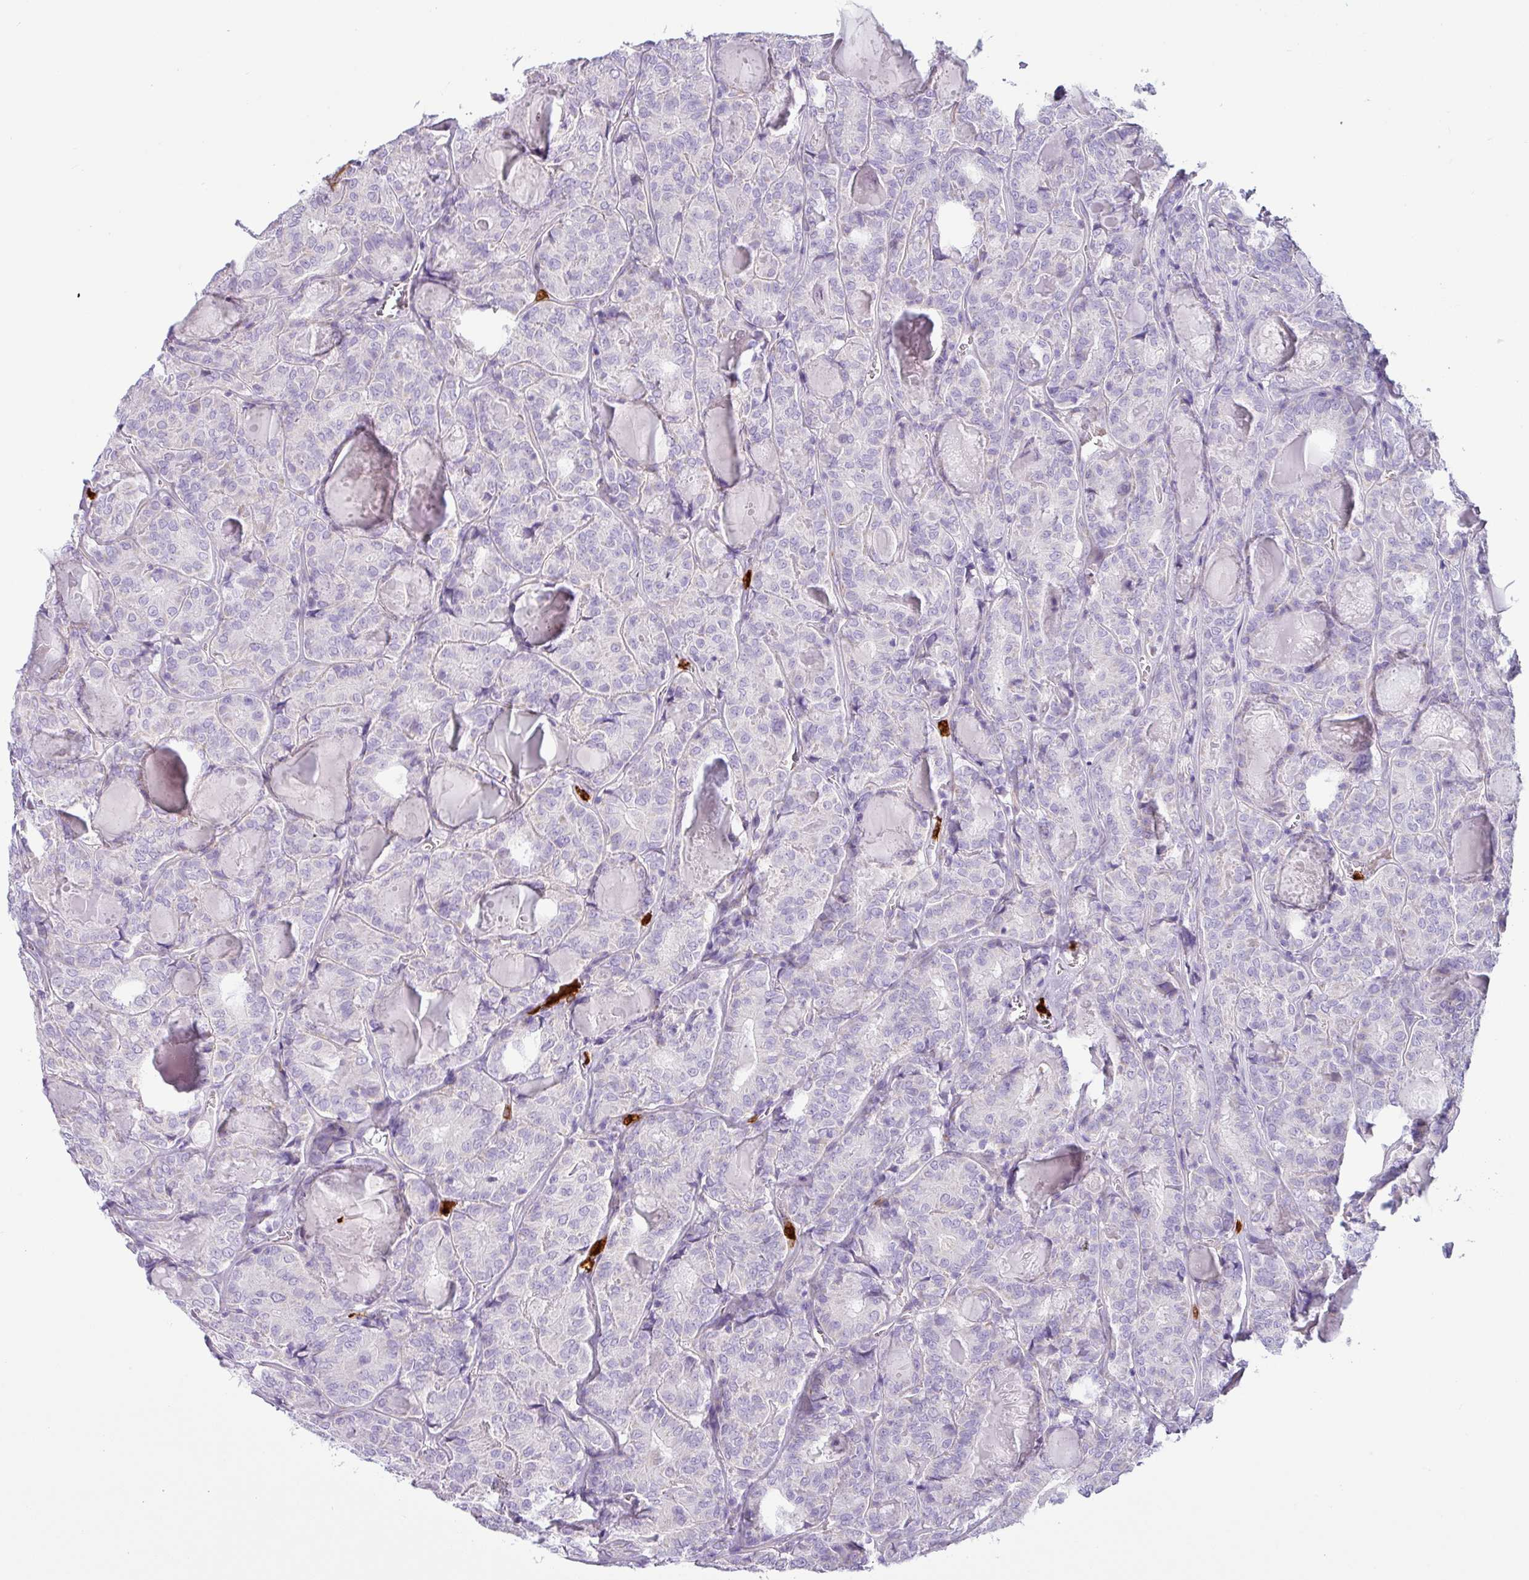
{"staining": {"intensity": "negative", "quantity": "none", "location": "none"}, "tissue": "thyroid cancer", "cell_type": "Tumor cells", "image_type": "cancer", "snomed": [{"axis": "morphology", "description": "Papillary adenocarcinoma, NOS"}, {"axis": "topography", "description": "Thyroid gland"}], "caption": "Immunohistochemistry (IHC) micrograph of neoplastic tissue: thyroid cancer (papillary adenocarcinoma) stained with DAB (3,3'-diaminobenzidine) exhibits no significant protein expression in tumor cells.", "gene": "SH2D3C", "patient": {"sex": "female", "age": 72}}